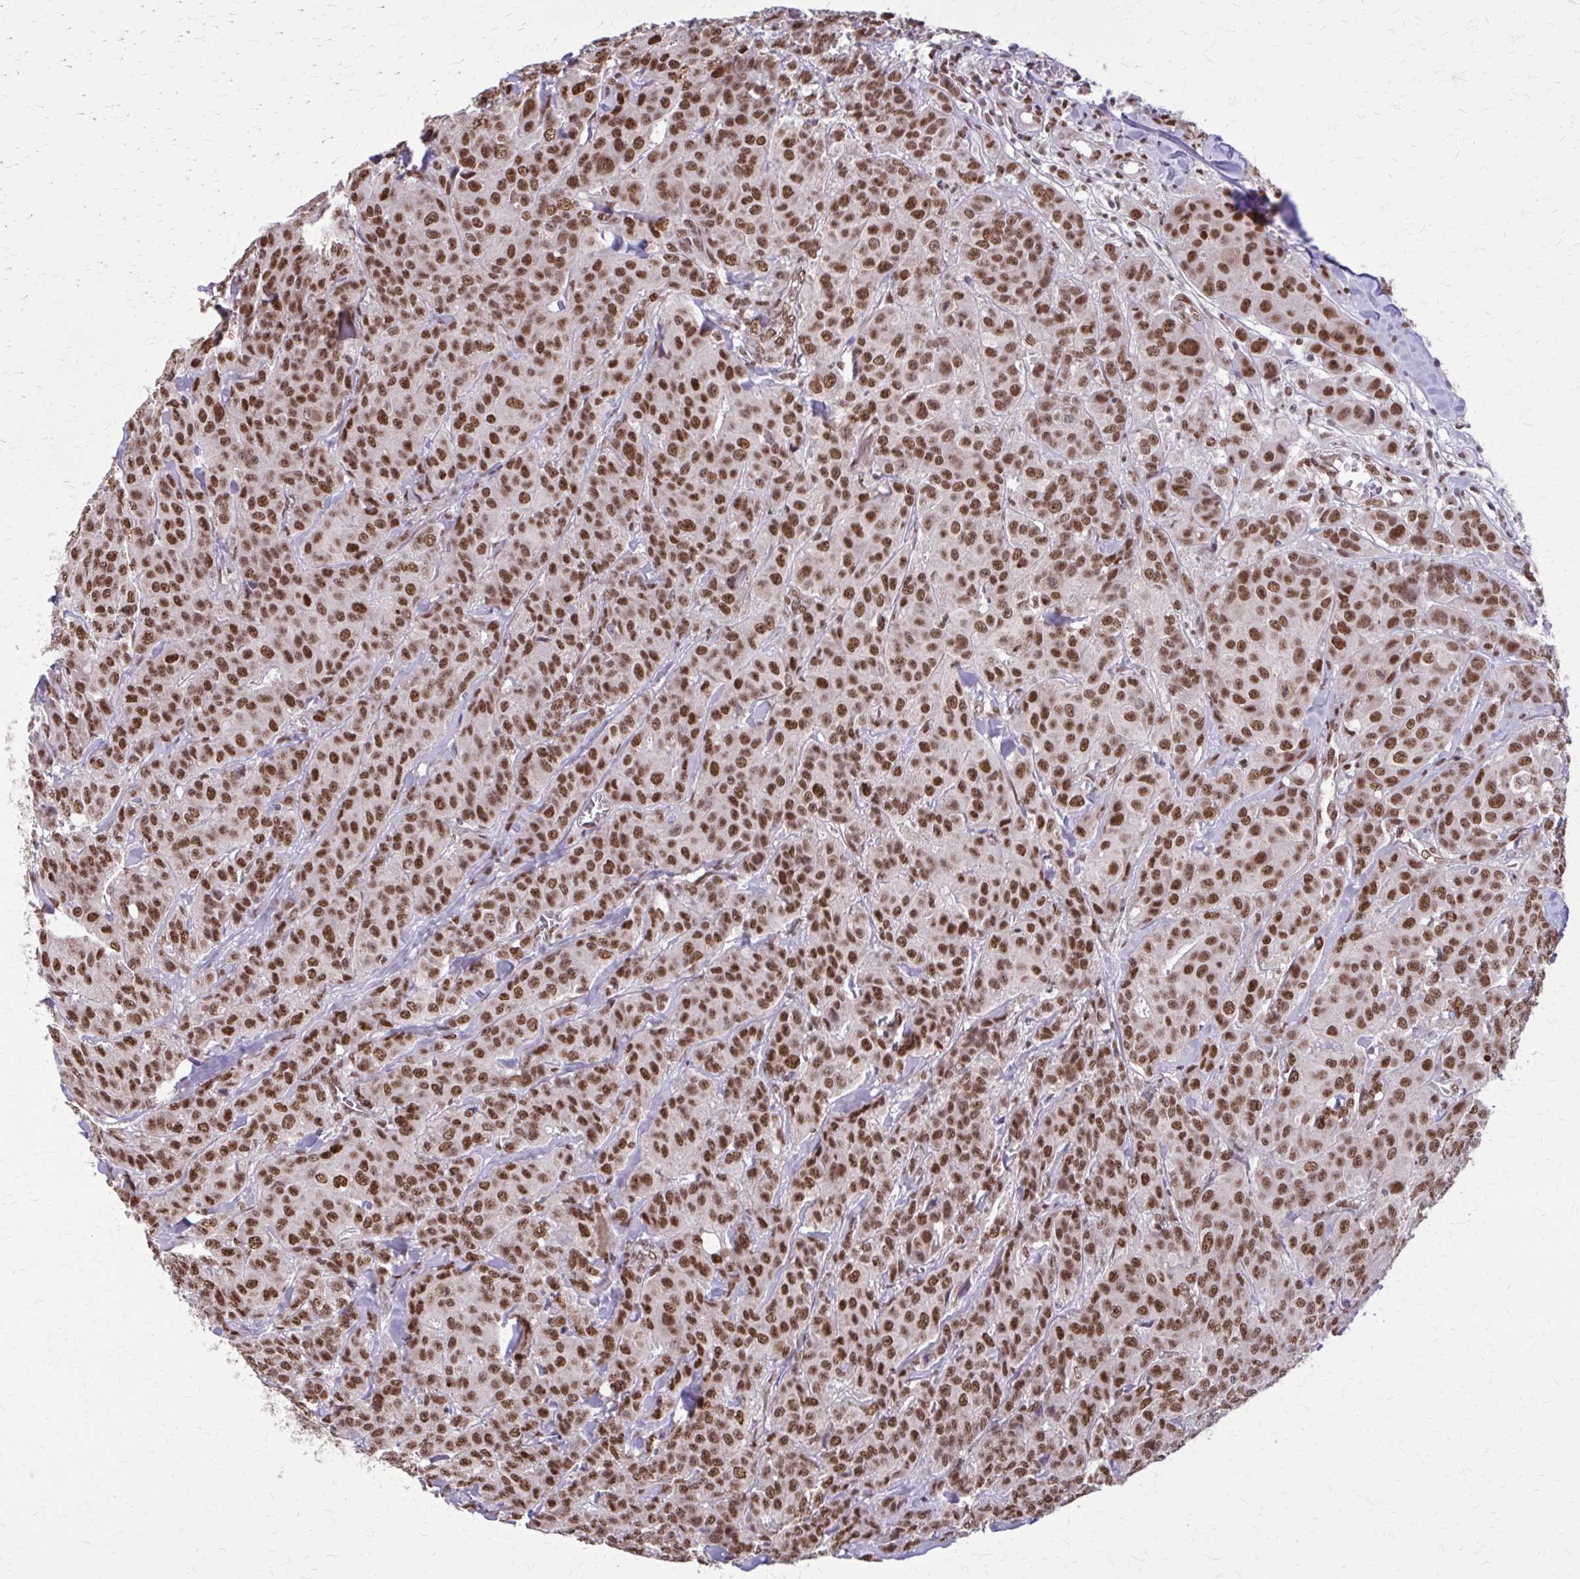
{"staining": {"intensity": "moderate", "quantity": ">75%", "location": "nuclear"}, "tissue": "breast cancer", "cell_type": "Tumor cells", "image_type": "cancer", "snomed": [{"axis": "morphology", "description": "Normal tissue, NOS"}, {"axis": "morphology", "description": "Duct carcinoma"}, {"axis": "topography", "description": "Breast"}], "caption": "Breast infiltrating ductal carcinoma tissue reveals moderate nuclear staining in approximately >75% of tumor cells, visualized by immunohistochemistry.", "gene": "TTF1", "patient": {"sex": "female", "age": 43}}